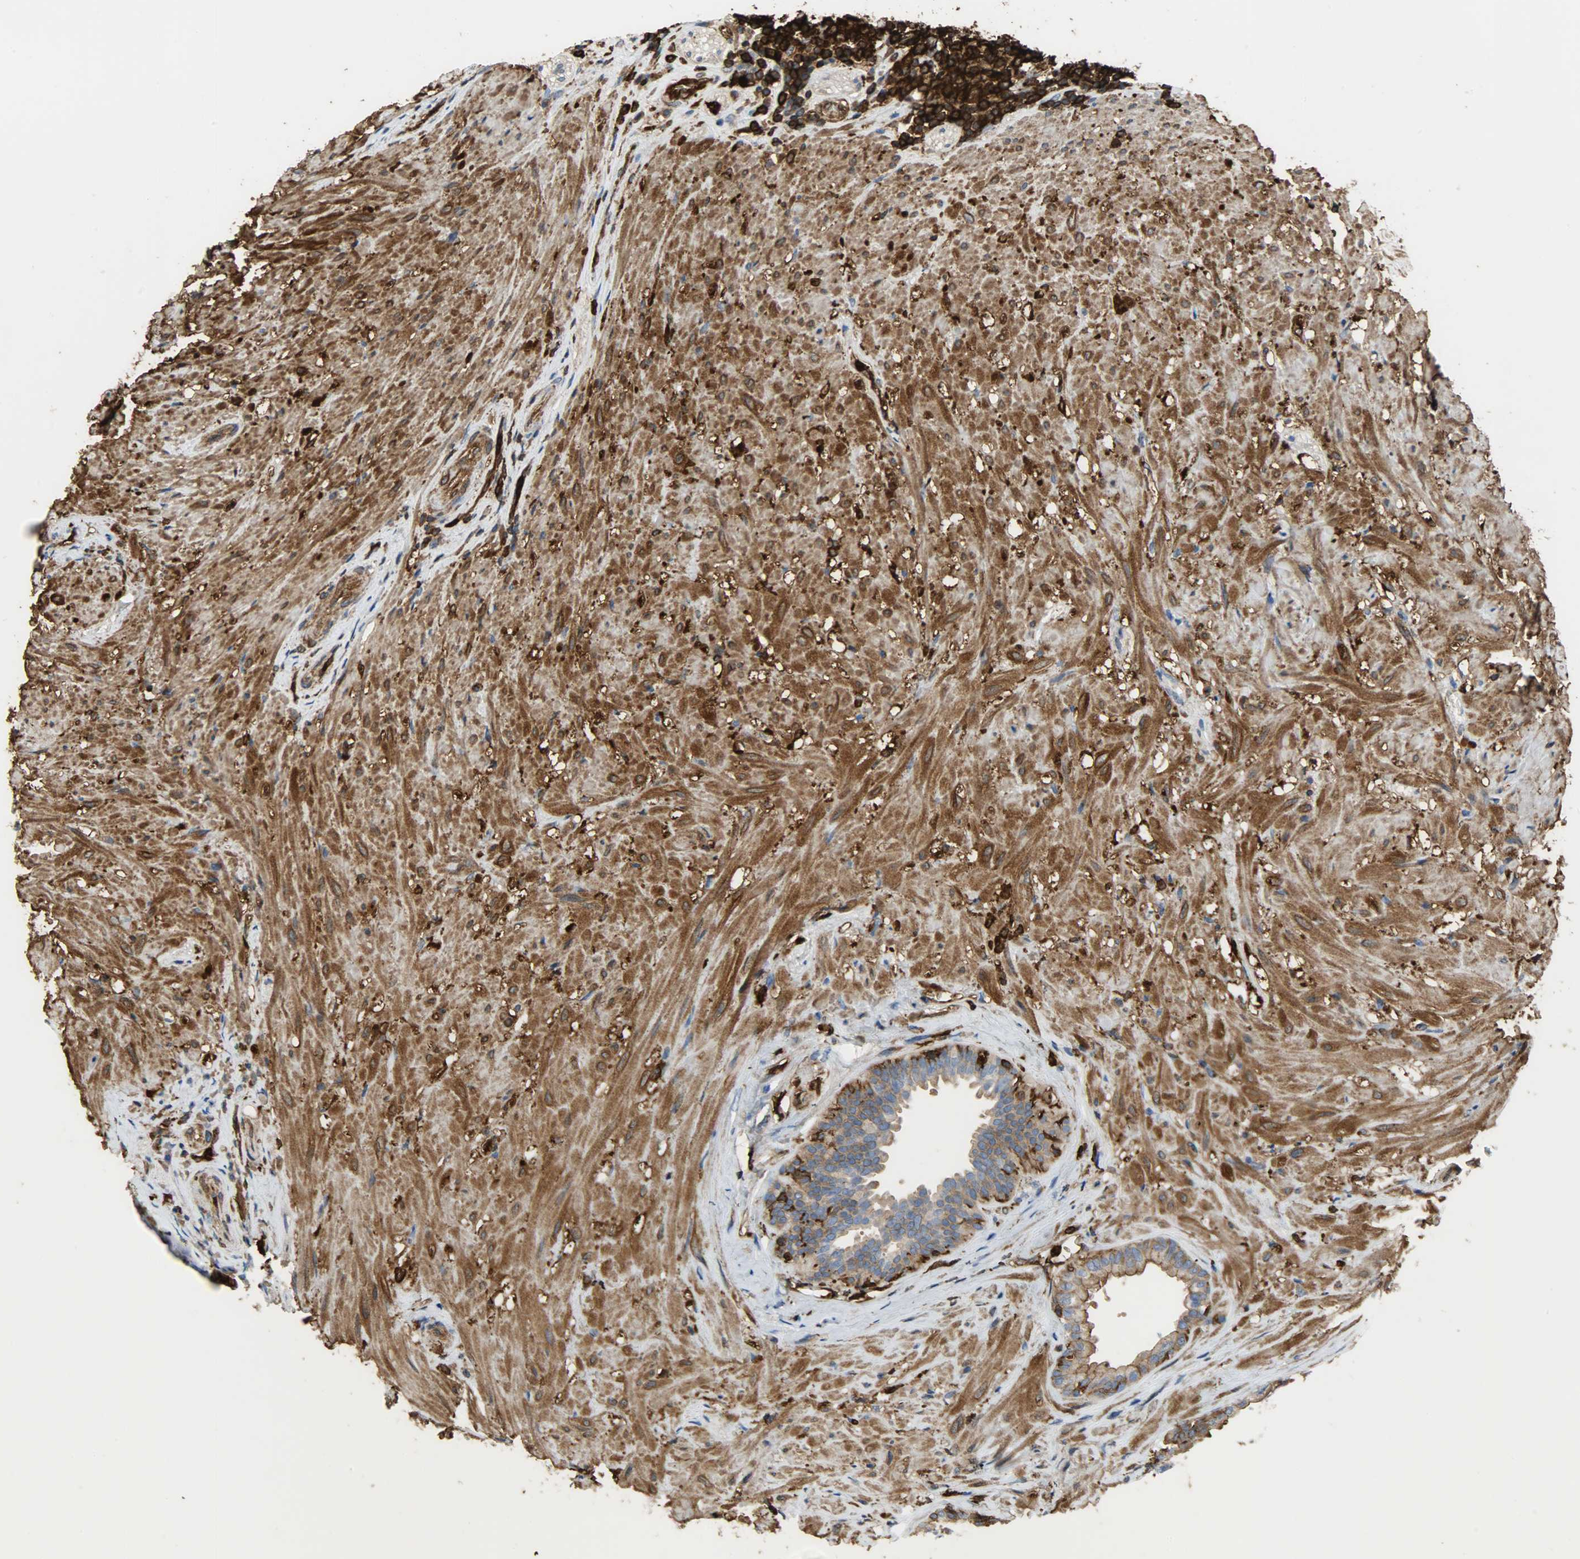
{"staining": {"intensity": "moderate", "quantity": ">75%", "location": "cytoplasmic/membranous"}, "tissue": "seminal vesicle", "cell_type": "Glandular cells", "image_type": "normal", "snomed": [{"axis": "morphology", "description": "Normal tissue, NOS"}, {"axis": "topography", "description": "Seminal veicle"}], "caption": "Protein staining reveals moderate cytoplasmic/membranous expression in about >75% of glandular cells in benign seminal vesicle. (Stains: DAB in brown, nuclei in blue, Microscopy: brightfield microscopy at high magnification).", "gene": "VASP", "patient": {"sex": "male", "age": 61}}